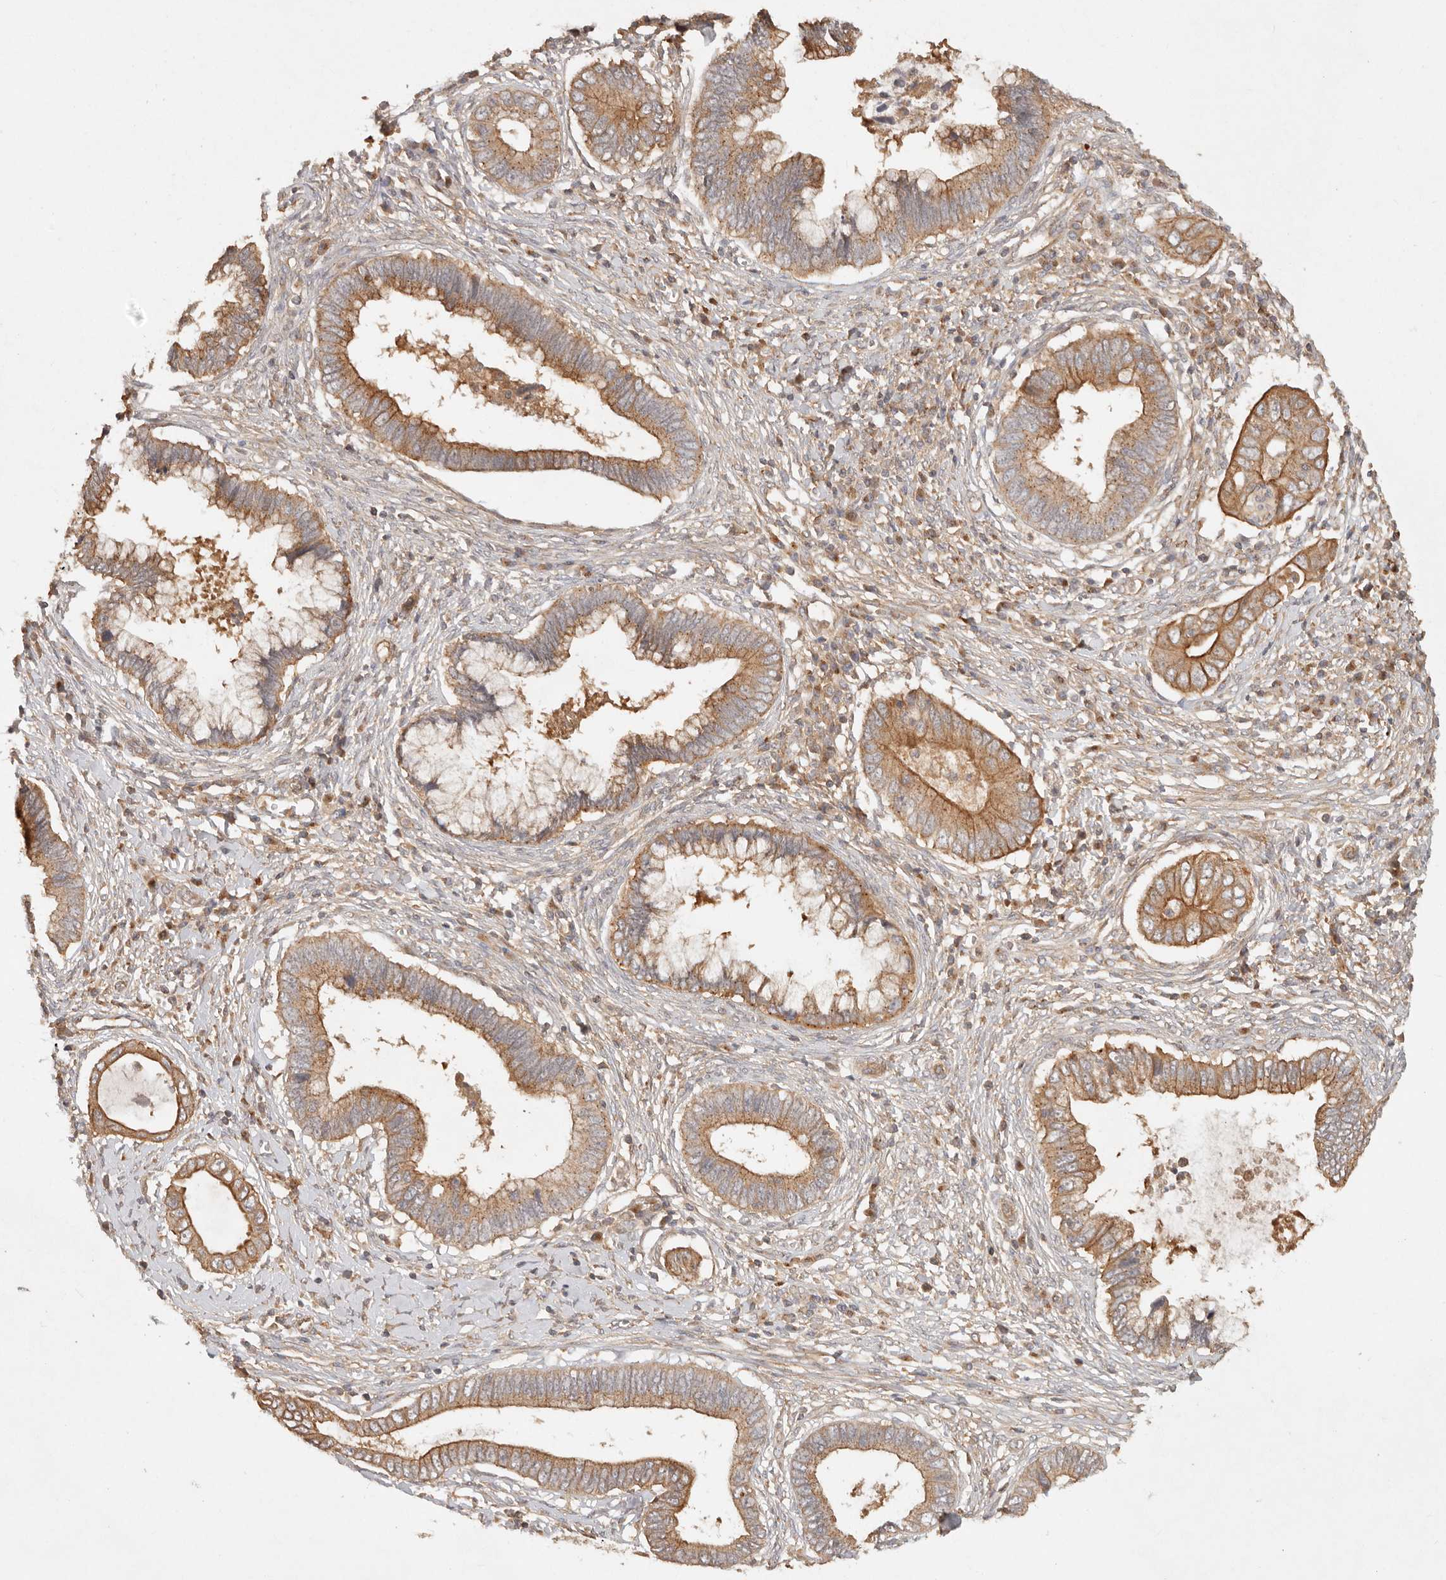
{"staining": {"intensity": "moderate", "quantity": ">75%", "location": "cytoplasmic/membranous"}, "tissue": "cervical cancer", "cell_type": "Tumor cells", "image_type": "cancer", "snomed": [{"axis": "morphology", "description": "Adenocarcinoma, NOS"}, {"axis": "topography", "description": "Cervix"}], "caption": "Protein positivity by immunohistochemistry (IHC) reveals moderate cytoplasmic/membranous expression in approximately >75% of tumor cells in cervical adenocarcinoma.", "gene": "HECTD3", "patient": {"sex": "female", "age": 44}}